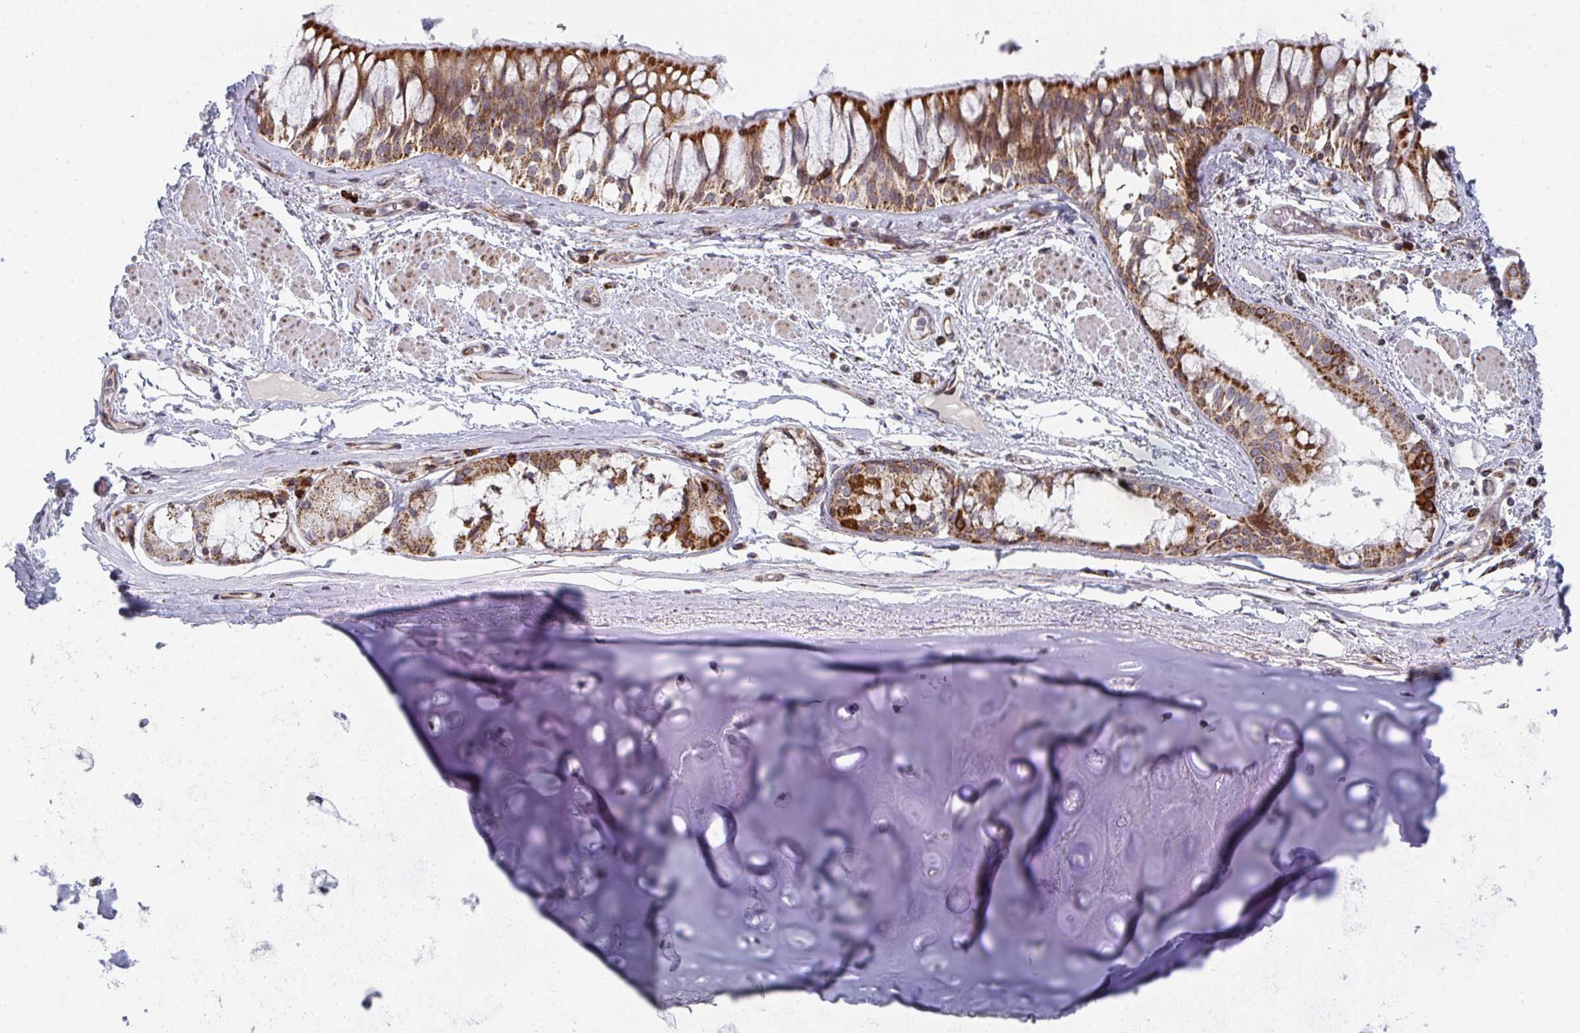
{"staining": {"intensity": "negative", "quantity": "none", "location": "none"}, "tissue": "soft tissue", "cell_type": "Chondrocytes", "image_type": "normal", "snomed": [{"axis": "morphology", "description": "Normal tissue, NOS"}, {"axis": "topography", "description": "Cartilage tissue"}, {"axis": "topography", "description": "Bronchus"}], "caption": "An immunohistochemistry micrograph of benign soft tissue is shown. There is no staining in chondrocytes of soft tissue.", "gene": "PRKCH", "patient": {"sex": "male", "age": 64}}